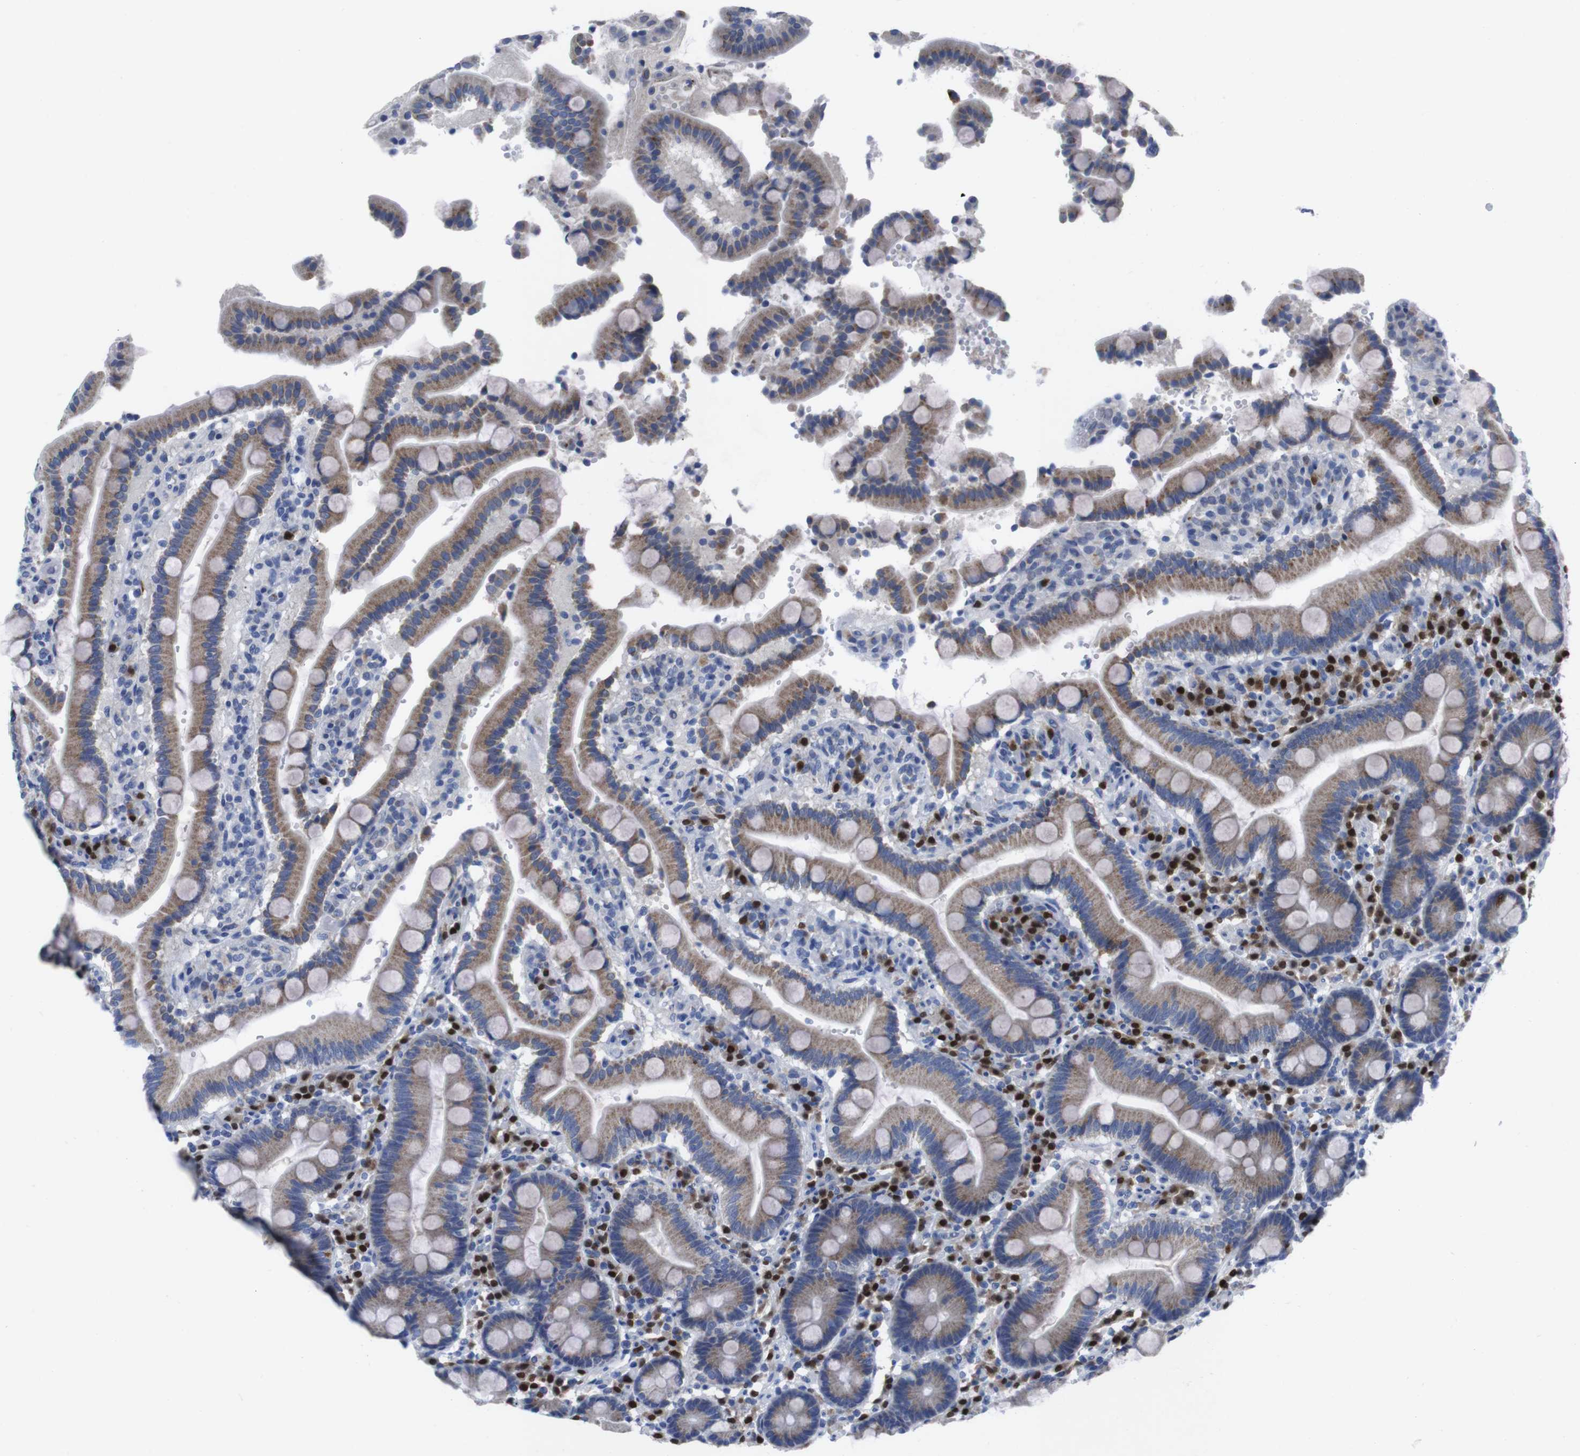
{"staining": {"intensity": "moderate", "quantity": ">75%", "location": "cytoplasmic/membranous"}, "tissue": "duodenum", "cell_type": "Glandular cells", "image_type": "normal", "snomed": [{"axis": "morphology", "description": "Normal tissue, NOS"}, {"axis": "topography", "description": "Small intestine, NOS"}], "caption": "The immunohistochemical stain labels moderate cytoplasmic/membranous staining in glandular cells of unremarkable duodenum.", "gene": "IRF4", "patient": {"sex": "female", "age": 71}}